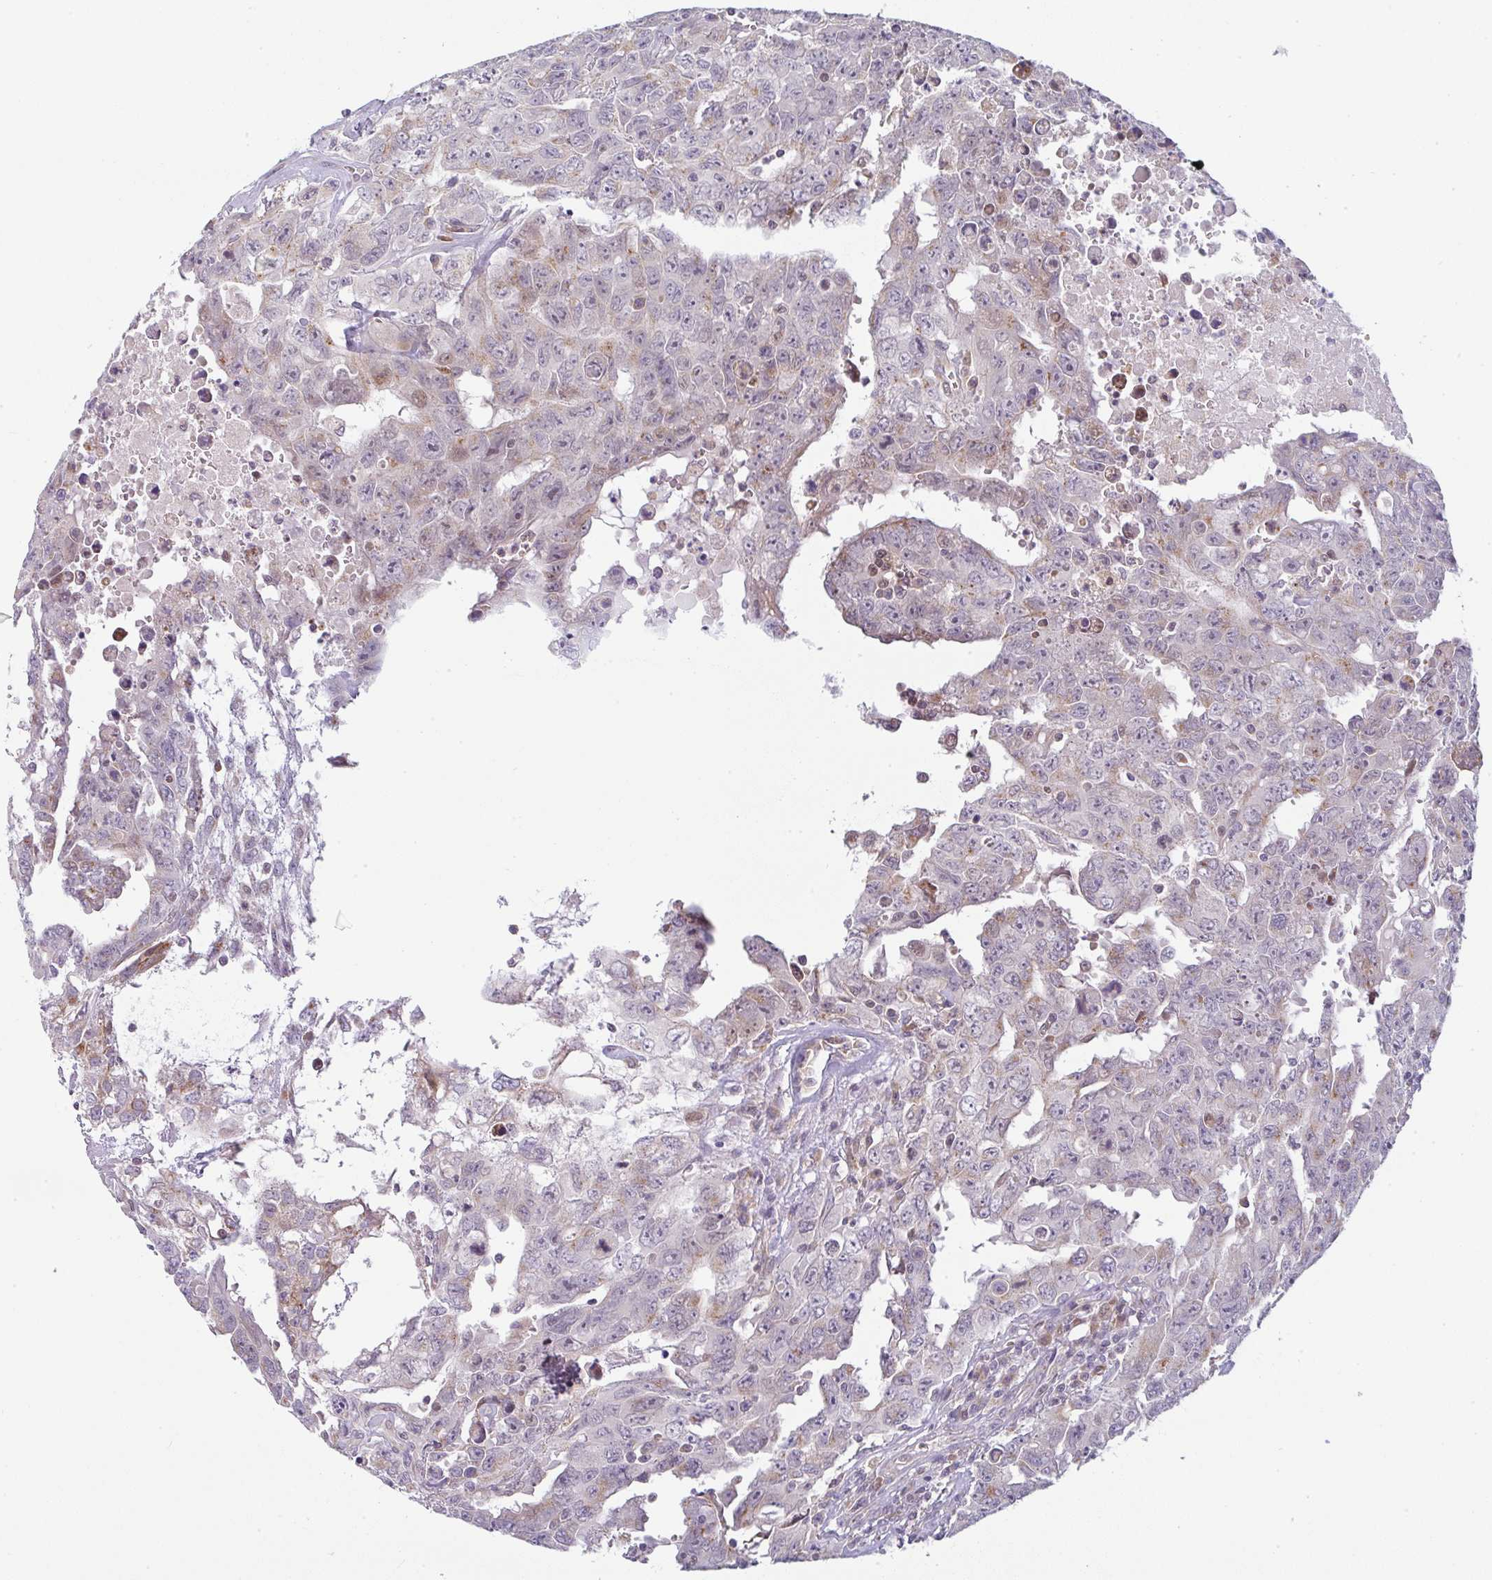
{"staining": {"intensity": "weak", "quantity": "25%-75%", "location": "cytoplasmic/membranous"}, "tissue": "testis cancer", "cell_type": "Tumor cells", "image_type": "cancer", "snomed": [{"axis": "morphology", "description": "Carcinoma, Embryonal, NOS"}, {"axis": "topography", "description": "Testis"}], "caption": "Immunohistochemical staining of human testis embryonal carcinoma demonstrates weak cytoplasmic/membranous protein expression in approximately 25%-75% of tumor cells. The staining was performed using DAB (3,3'-diaminobenzidine), with brown indicating positive protein expression. Nuclei are stained blue with hematoxylin.", "gene": "MOB1A", "patient": {"sex": "male", "age": 24}}